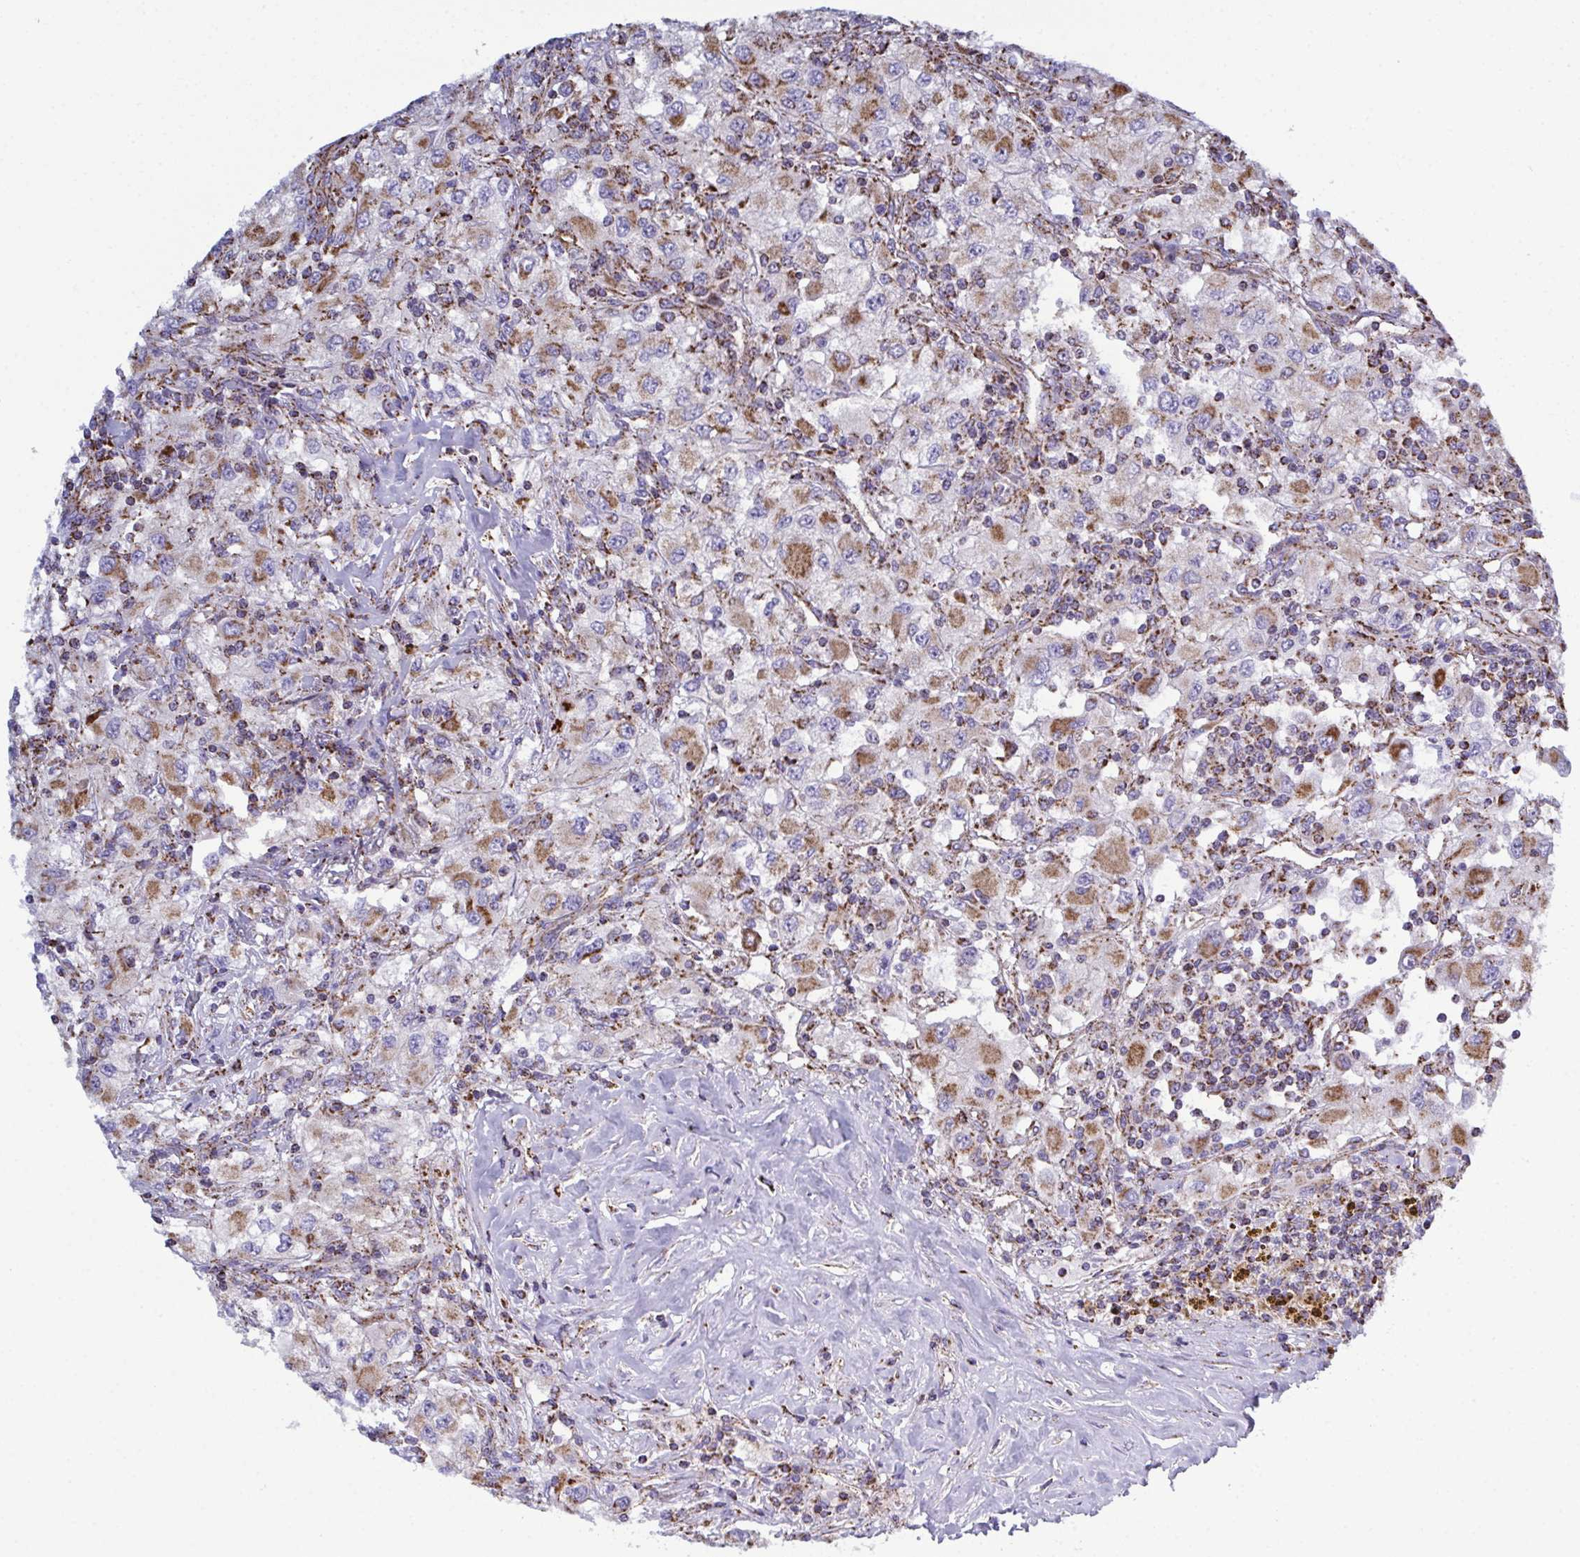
{"staining": {"intensity": "moderate", "quantity": "25%-75%", "location": "cytoplasmic/membranous"}, "tissue": "renal cancer", "cell_type": "Tumor cells", "image_type": "cancer", "snomed": [{"axis": "morphology", "description": "Adenocarcinoma, NOS"}, {"axis": "topography", "description": "Kidney"}], "caption": "The immunohistochemical stain shows moderate cytoplasmic/membranous expression in tumor cells of renal cancer tissue.", "gene": "CSDE1", "patient": {"sex": "female", "age": 67}}